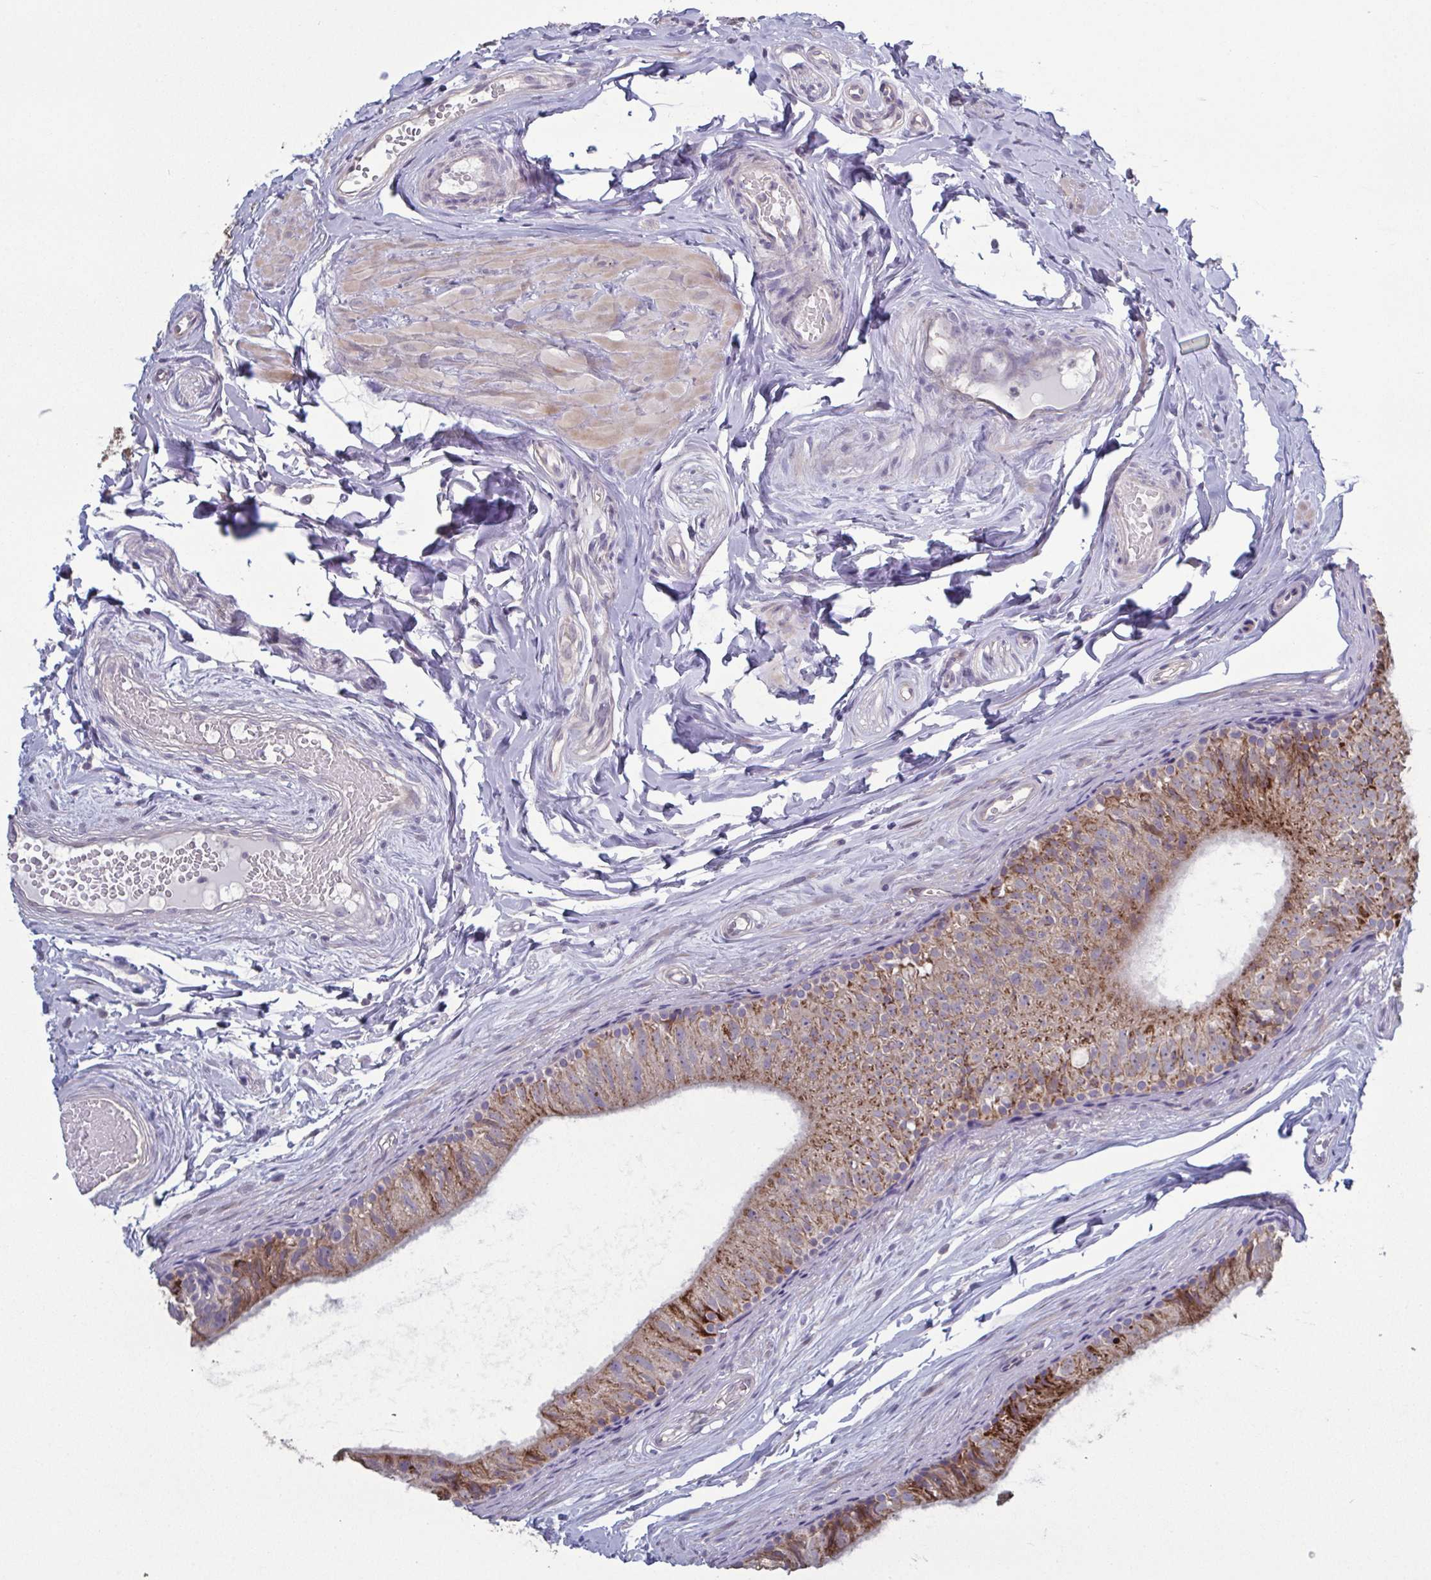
{"staining": {"intensity": "moderate", "quantity": "25%-75%", "location": "cytoplasmic/membranous"}, "tissue": "epididymis", "cell_type": "Glandular cells", "image_type": "normal", "snomed": [{"axis": "morphology", "description": "Normal tissue, NOS"}, {"axis": "topography", "description": "Epididymis"}], "caption": "Protein expression analysis of benign human epididymis reveals moderate cytoplasmic/membranous expression in approximately 25%-75% of glandular cells.", "gene": "GLDC", "patient": {"sex": "male", "age": 45}}